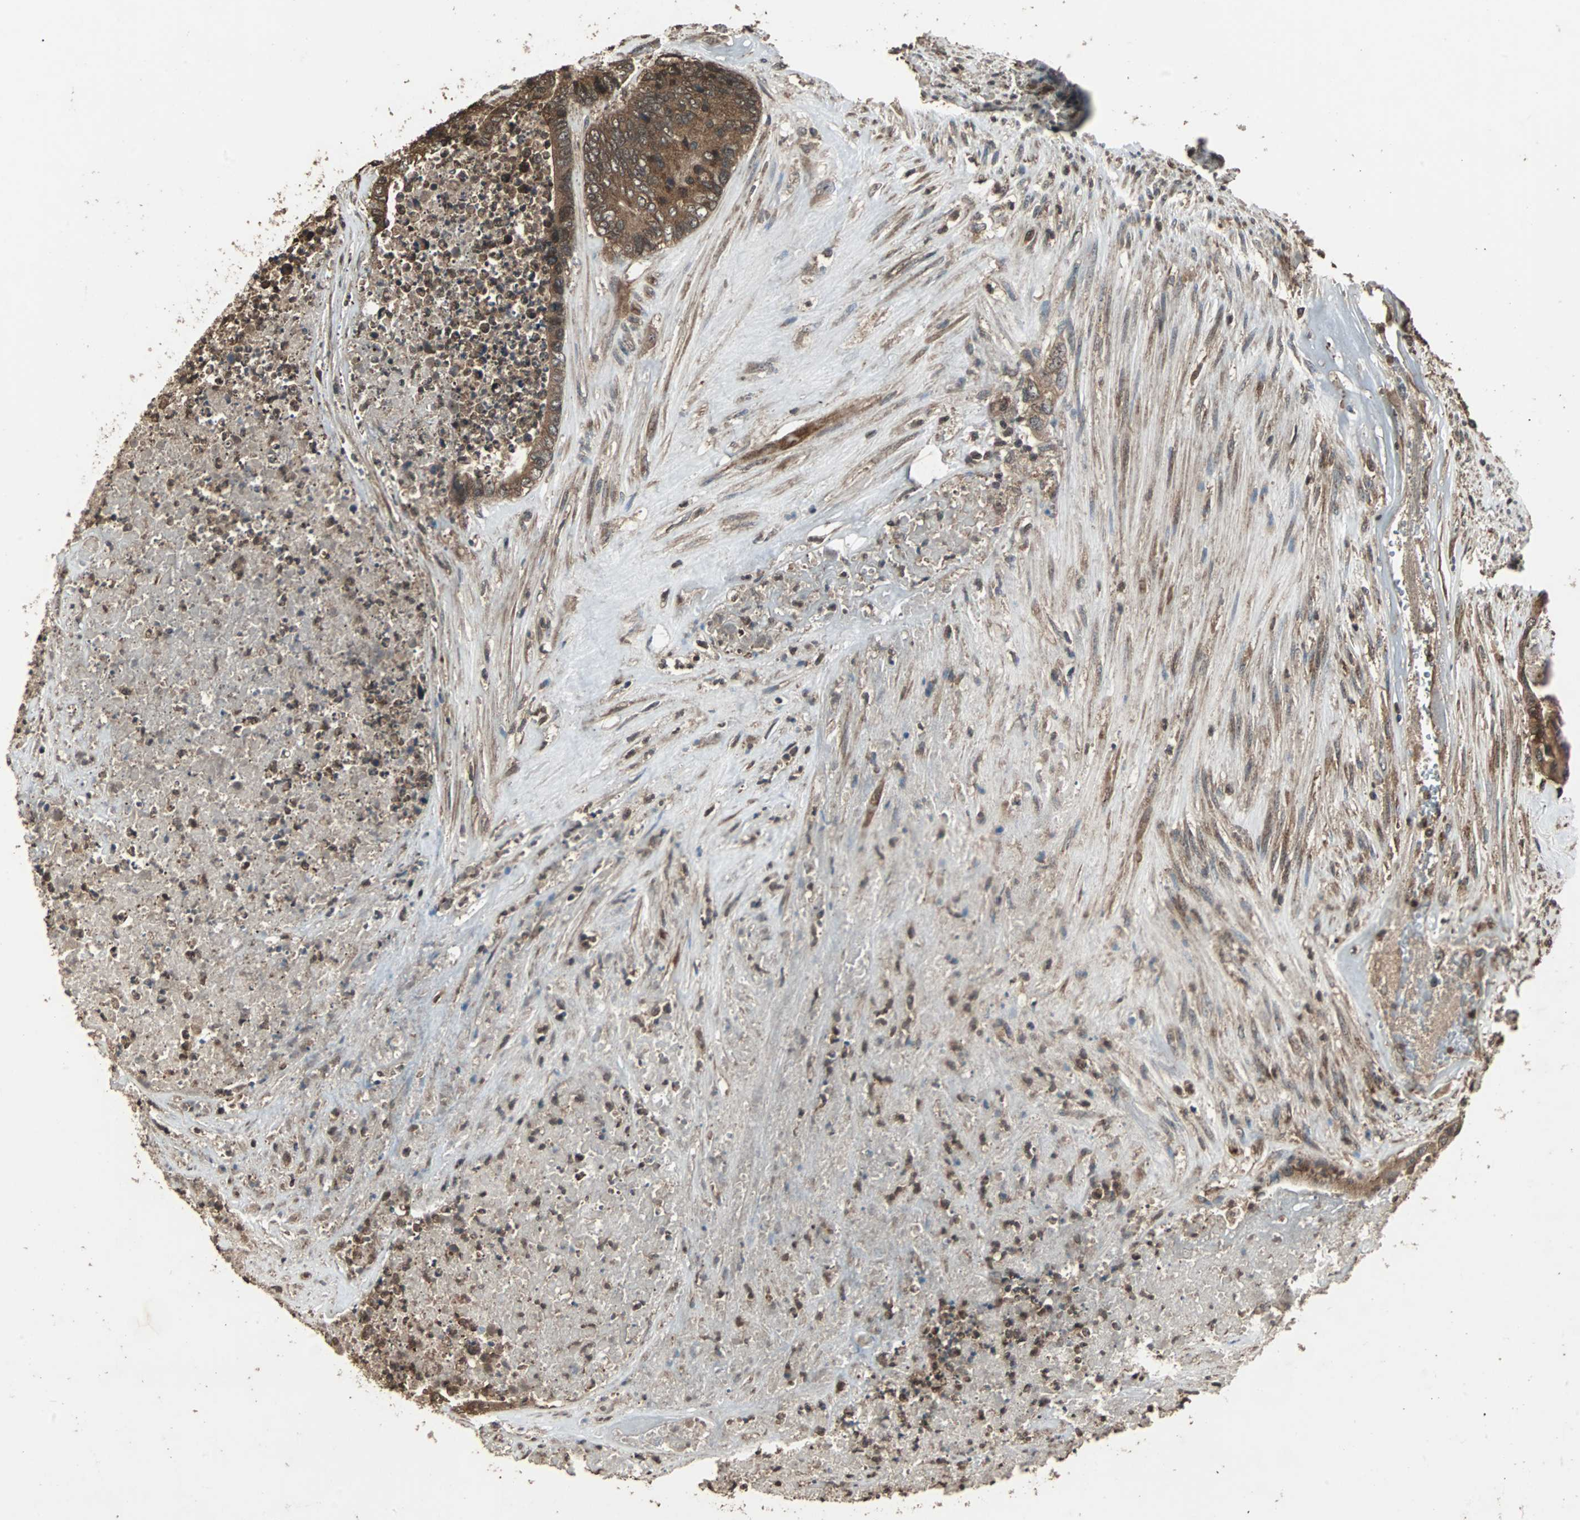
{"staining": {"intensity": "strong", "quantity": ">75%", "location": "cytoplasmic/membranous"}, "tissue": "colorectal cancer", "cell_type": "Tumor cells", "image_type": "cancer", "snomed": [{"axis": "morphology", "description": "Adenocarcinoma, NOS"}, {"axis": "topography", "description": "Rectum"}], "caption": "There is high levels of strong cytoplasmic/membranous expression in tumor cells of adenocarcinoma (colorectal), as demonstrated by immunohistochemical staining (brown color).", "gene": "LAMTOR5", "patient": {"sex": "male", "age": 55}}